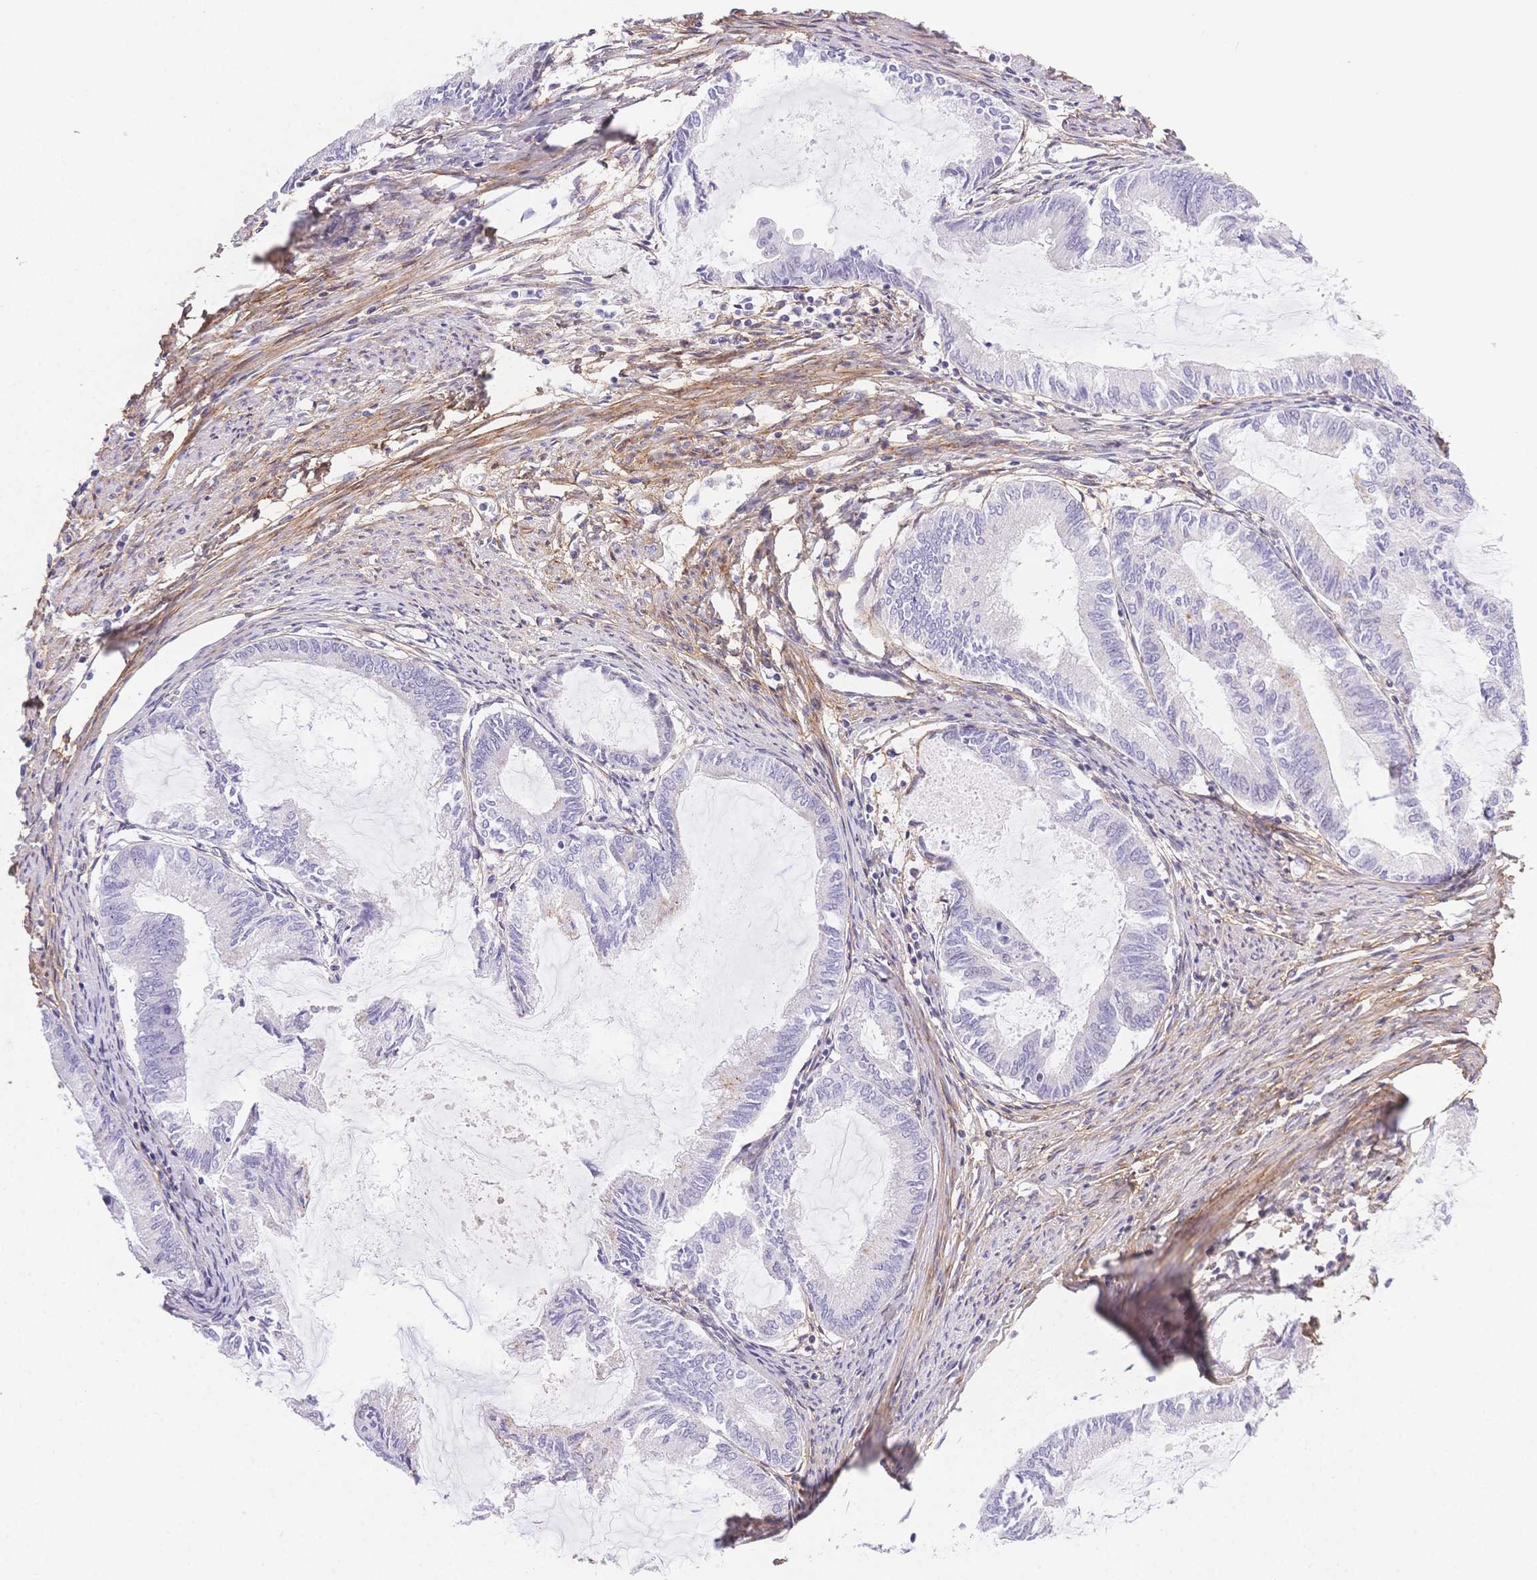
{"staining": {"intensity": "negative", "quantity": "none", "location": "none"}, "tissue": "endometrial cancer", "cell_type": "Tumor cells", "image_type": "cancer", "snomed": [{"axis": "morphology", "description": "Adenocarcinoma, NOS"}, {"axis": "topography", "description": "Endometrium"}], "caption": "A high-resolution image shows IHC staining of endometrial adenocarcinoma, which shows no significant staining in tumor cells.", "gene": "PDZD2", "patient": {"sex": "female", "age": 86}}